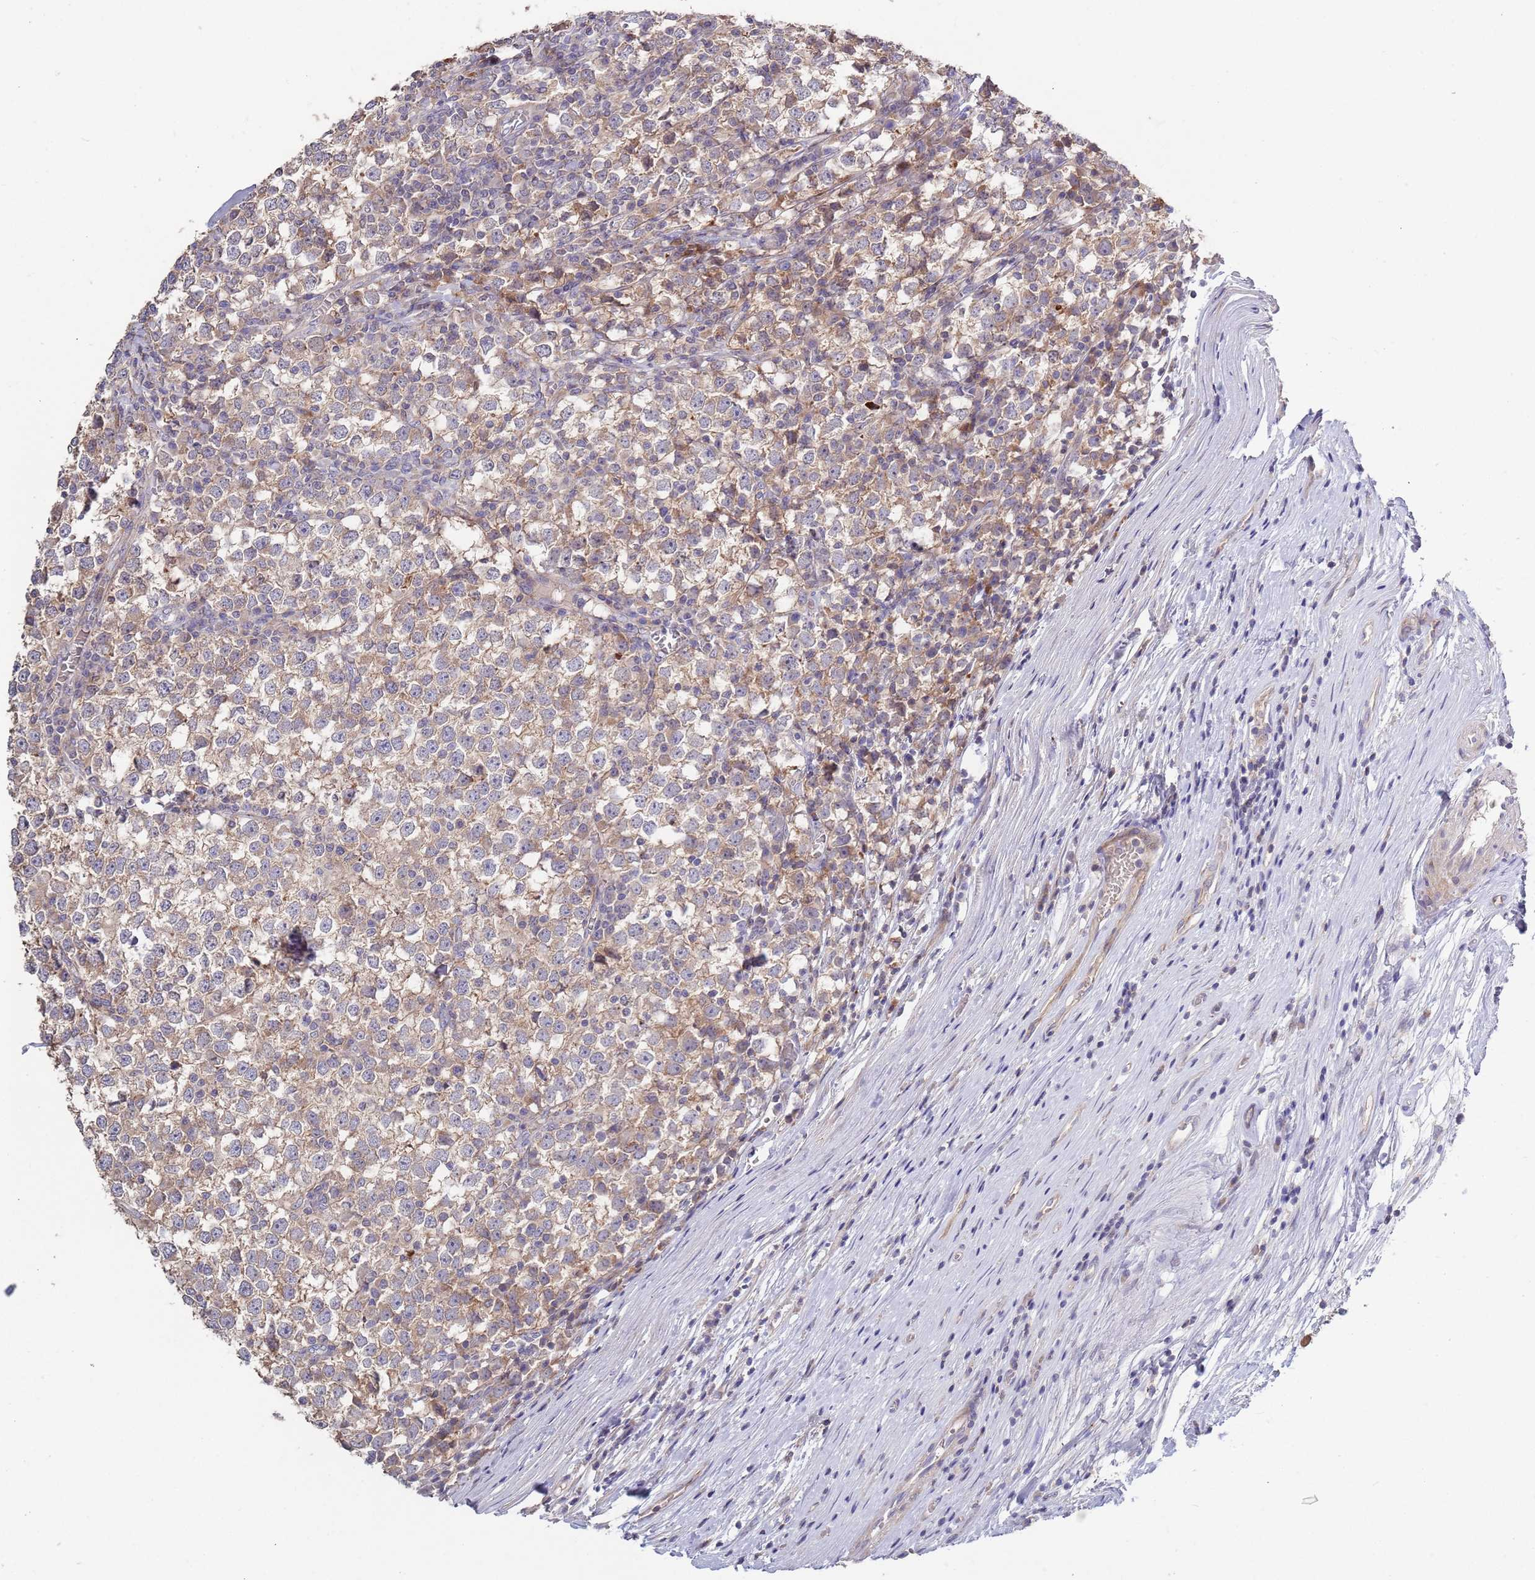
{"staining": {"intensity": "weak", "quantity": ">75%", "location": "cytoplasmic/membranous"}, "tissue": "testis cancer", "cell_type": "Tumor cells", "image_type": "cancer", "snomed": [{"axis": "morphology", "description": "Seminoma, NOS"}, {"axis": "topography", "description": "Testis"}], "caption": "About >75% of tumor cells in human seminoma (testis) exhibit weak cytoplasmic/membranous protein positivity as visualized by brown immunohistochemical staining.", "gene": "ABCC10", "patient": {"sex": "male", "age": 65}}